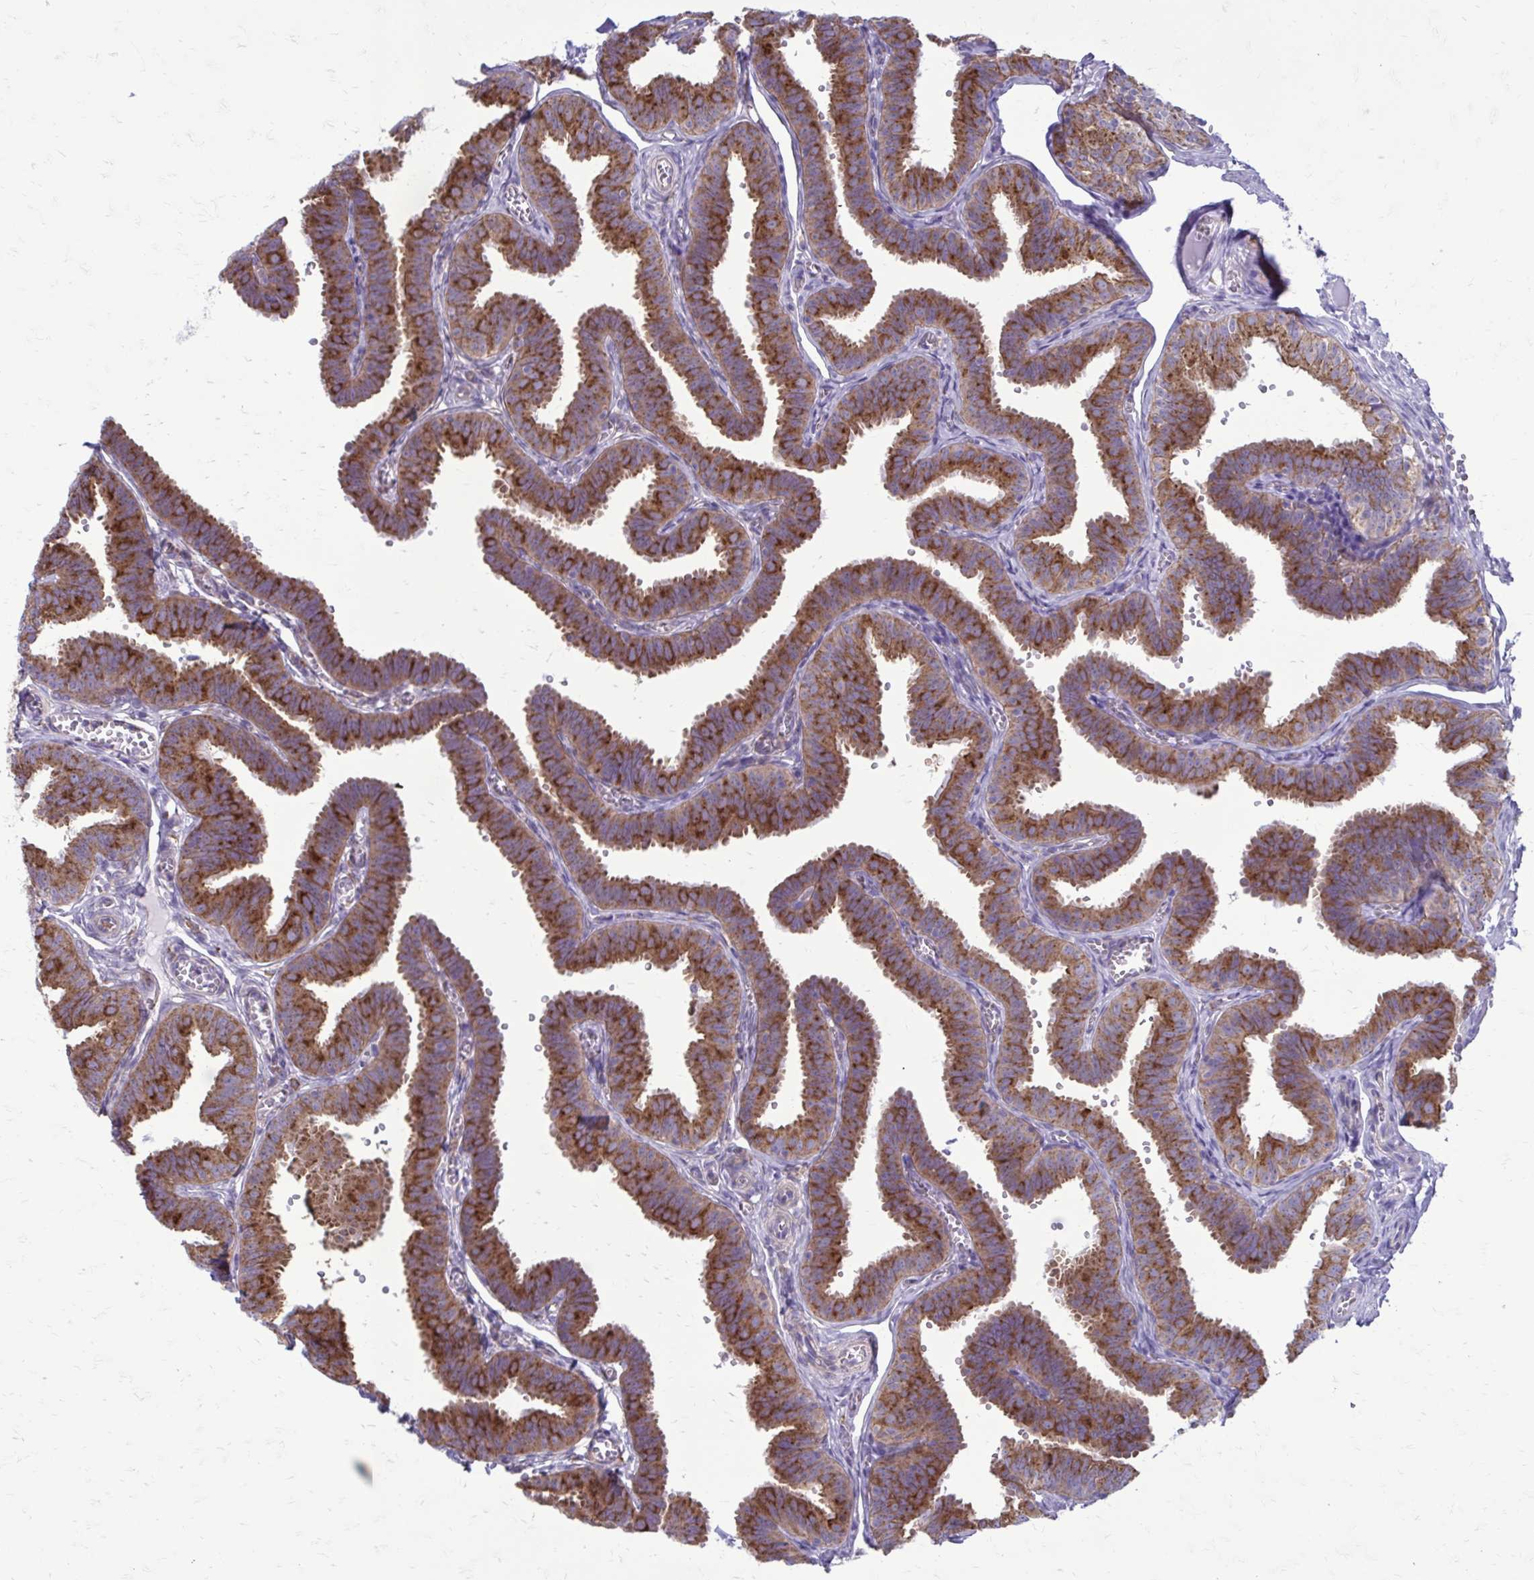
{"staining": {"intensity": "moderate", "quantity": ">75%", "location": "cytoplasmic/membranous"}, "tissue": "fallopian tube", "cell_type": "Glandular cells", "image_type": "normal", "snomed": [{"axis": "morphology", "description": "Normal tissue, NOS"}, {"axis": "topography", "description": "Fallopian tube"}], "caption": "This photomicrograph demonstrates benign fallopian tube stained with immunohistochemistry to label a protein in brown. The cytoplasmic/membranous of glandular cells show moderate positivity for the protein. Nuclei are counter-stained blue.", "gene": "CLTA", "patient": {"sex": "female", "age": 25}}